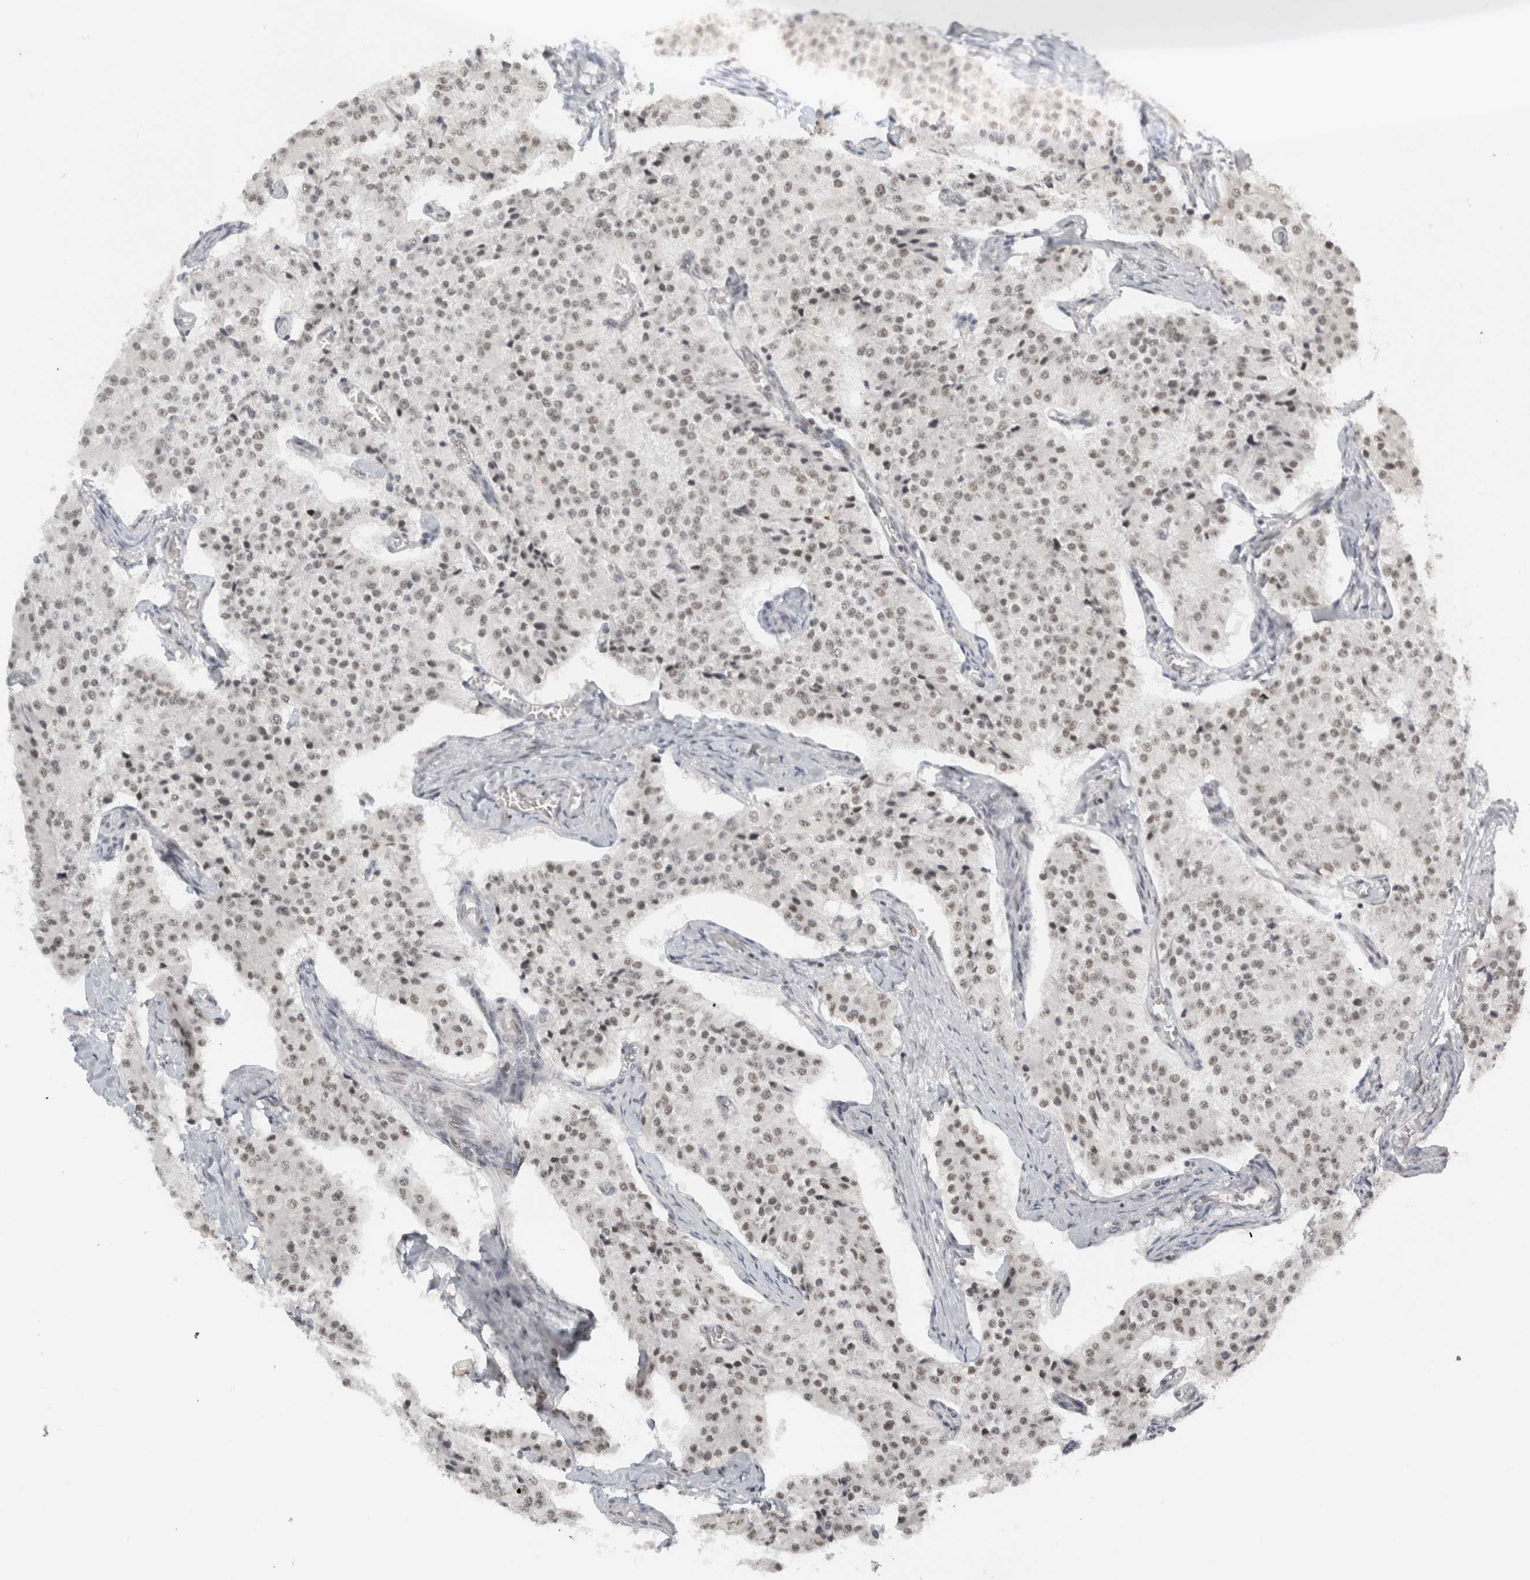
{"staining": {"intensity": "weak", "quantity": "<25%", "location": "nuclear"}, "tissue": "carcinoid", "cell_type": "Tumor cells", "image_type": "cancer", "snomed": [{"axis": "morphology", "description": "Carcinoid, malignant, NOS"}, {"axis": "topography", "description": "Colon"}], "caption": "Tumor cells show no significant protein expression in malignant carcinoid.", "gene": "EBNA1BP2", "patient": {"sex": "female", "age": 52}}